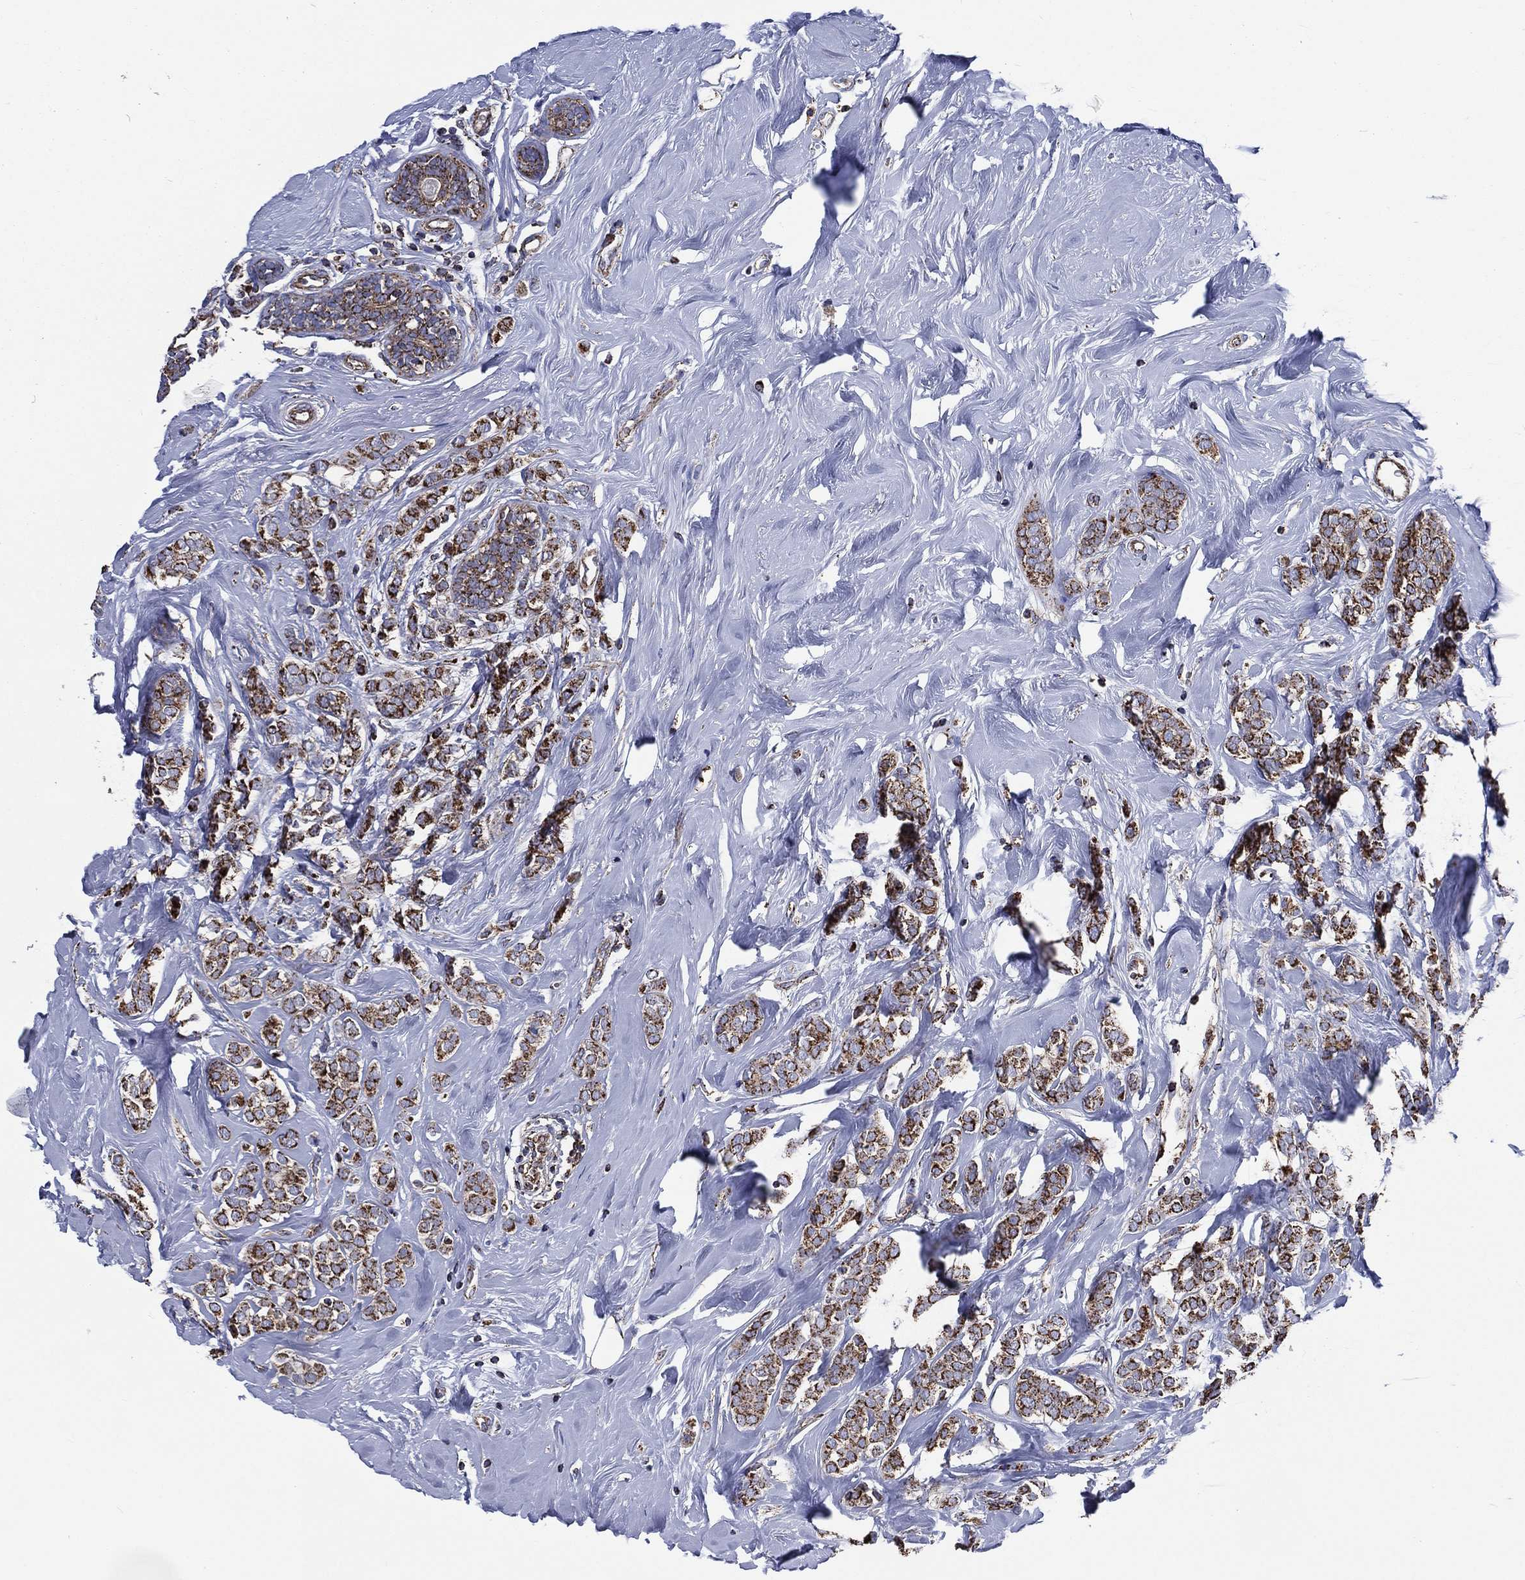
{"staining": {"intensity": "strong", "quantity": ">75%", "location": "cytoplasmic/membranous"}, "tissue": "breast cancer", "cell_type": "Tumor cells", "image_type": "cancer", "snomed": [{"axis": "morphology", "description": "Lobular carcinoma"}, {"axis": "topography", "description": "Breast"}], "caption": "Lobular carcinoma (breast) stained with IHC exhibits strong cytoplasmic/membranous expression in approximately >75% of tumor cells. (IHC, brightfield microscopy, high magnification).", "gene": "ANKRD37", "patient": {"sex": "female", "age": 49}}